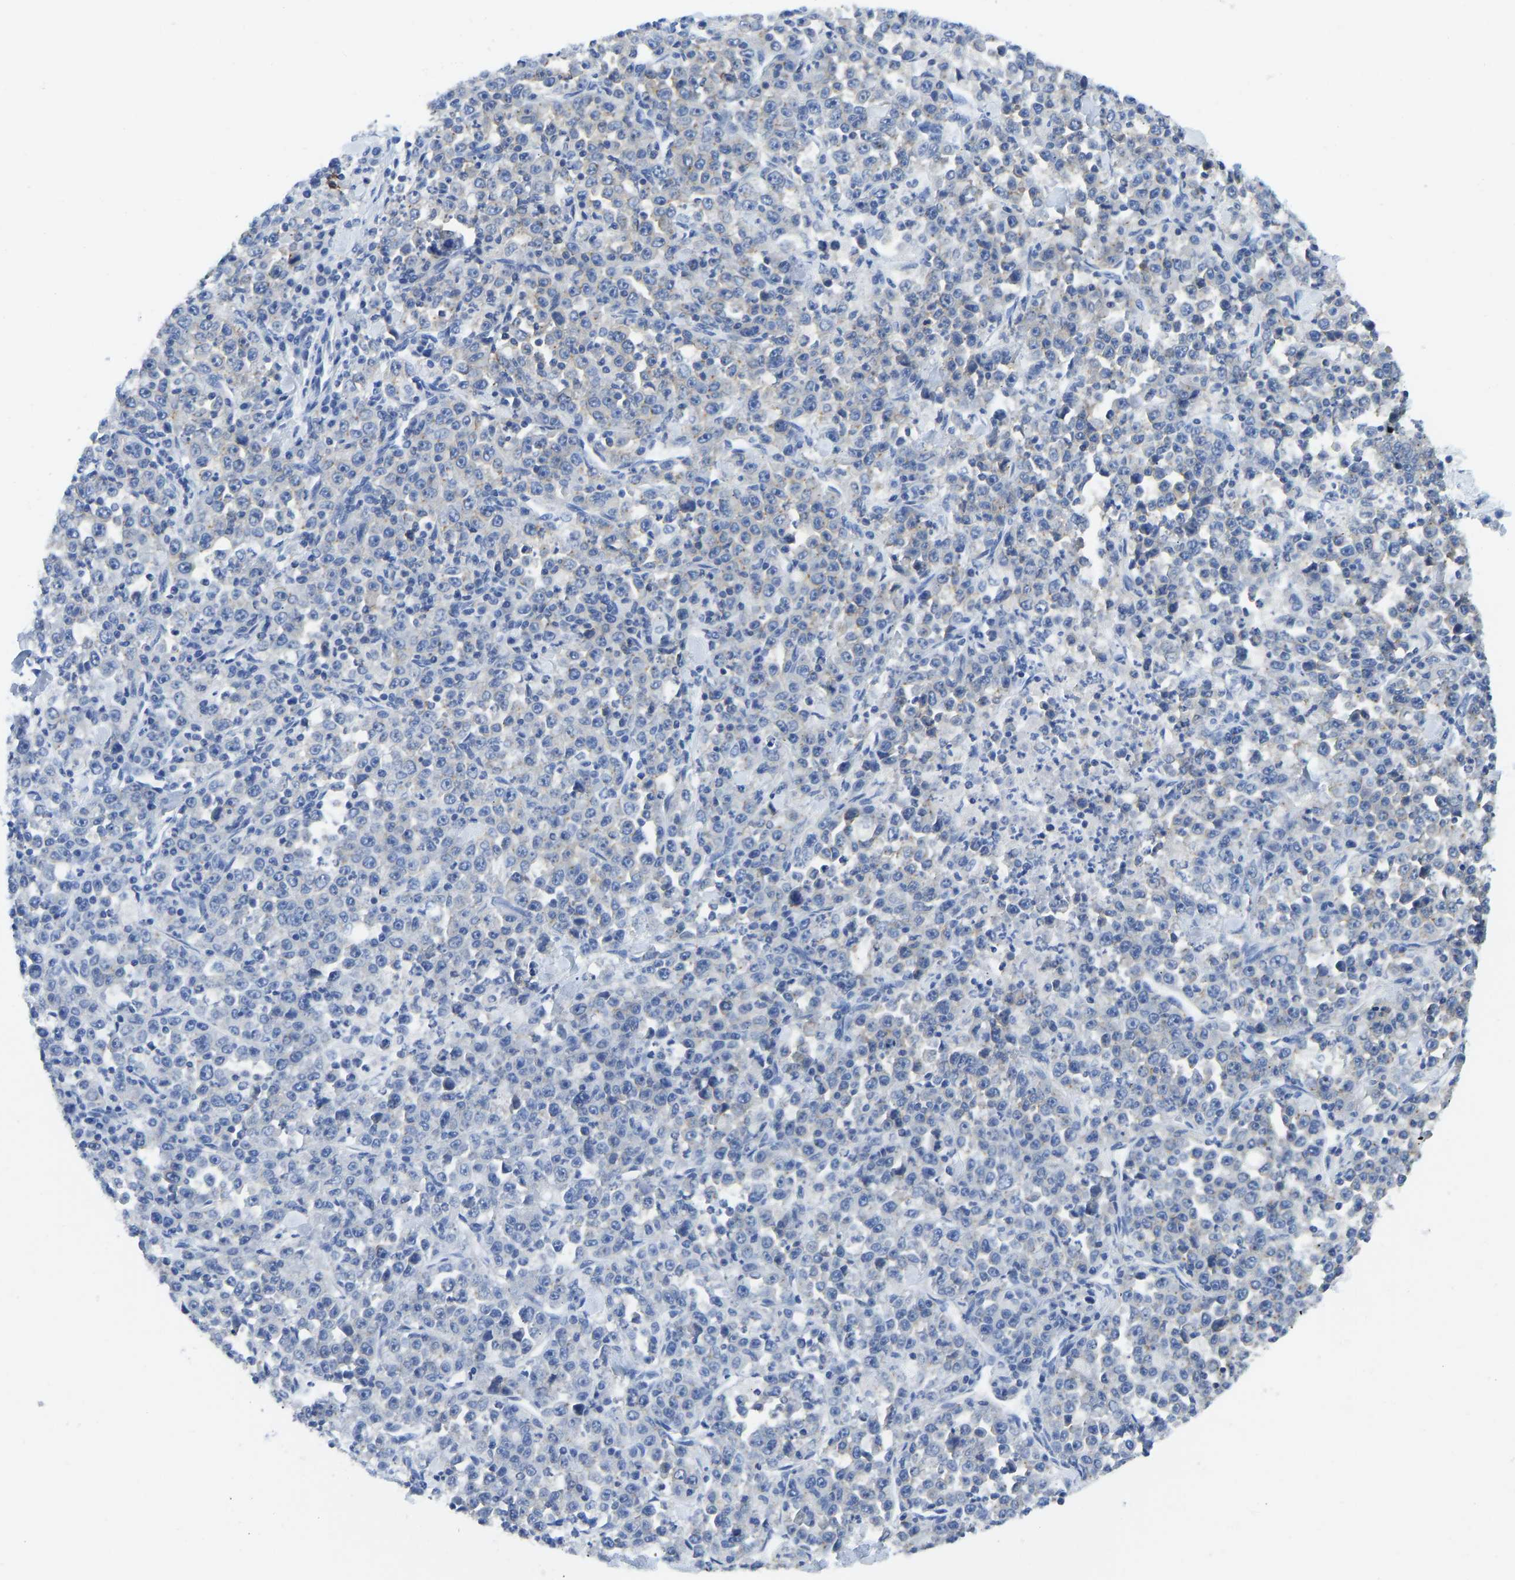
{"staining": {"intensity": "negative", "quantity": "none", "location": "none"}, "tissue": "stomach cancer", "cell_type": "Tumor cells", "image_type": "cancer", "snomed": [{"axis": "morphology", "description": "Normal tissue, NOS"}, {"axis": "morphology", "description": "Adenocarcinoma, NOS"}, {"axis": "topography", "description": "Stomach, upper"}, {"axis": "topography", "description": "Stomach"}], "caption": "Immunohistochemistry micrograph of human adenocarcinoma (stomach) stained for a protein (brown), which demonstrates no staining in tumor cells.", "gene": "NDRG3", "patient": {"sex": "male", "age": 59}}